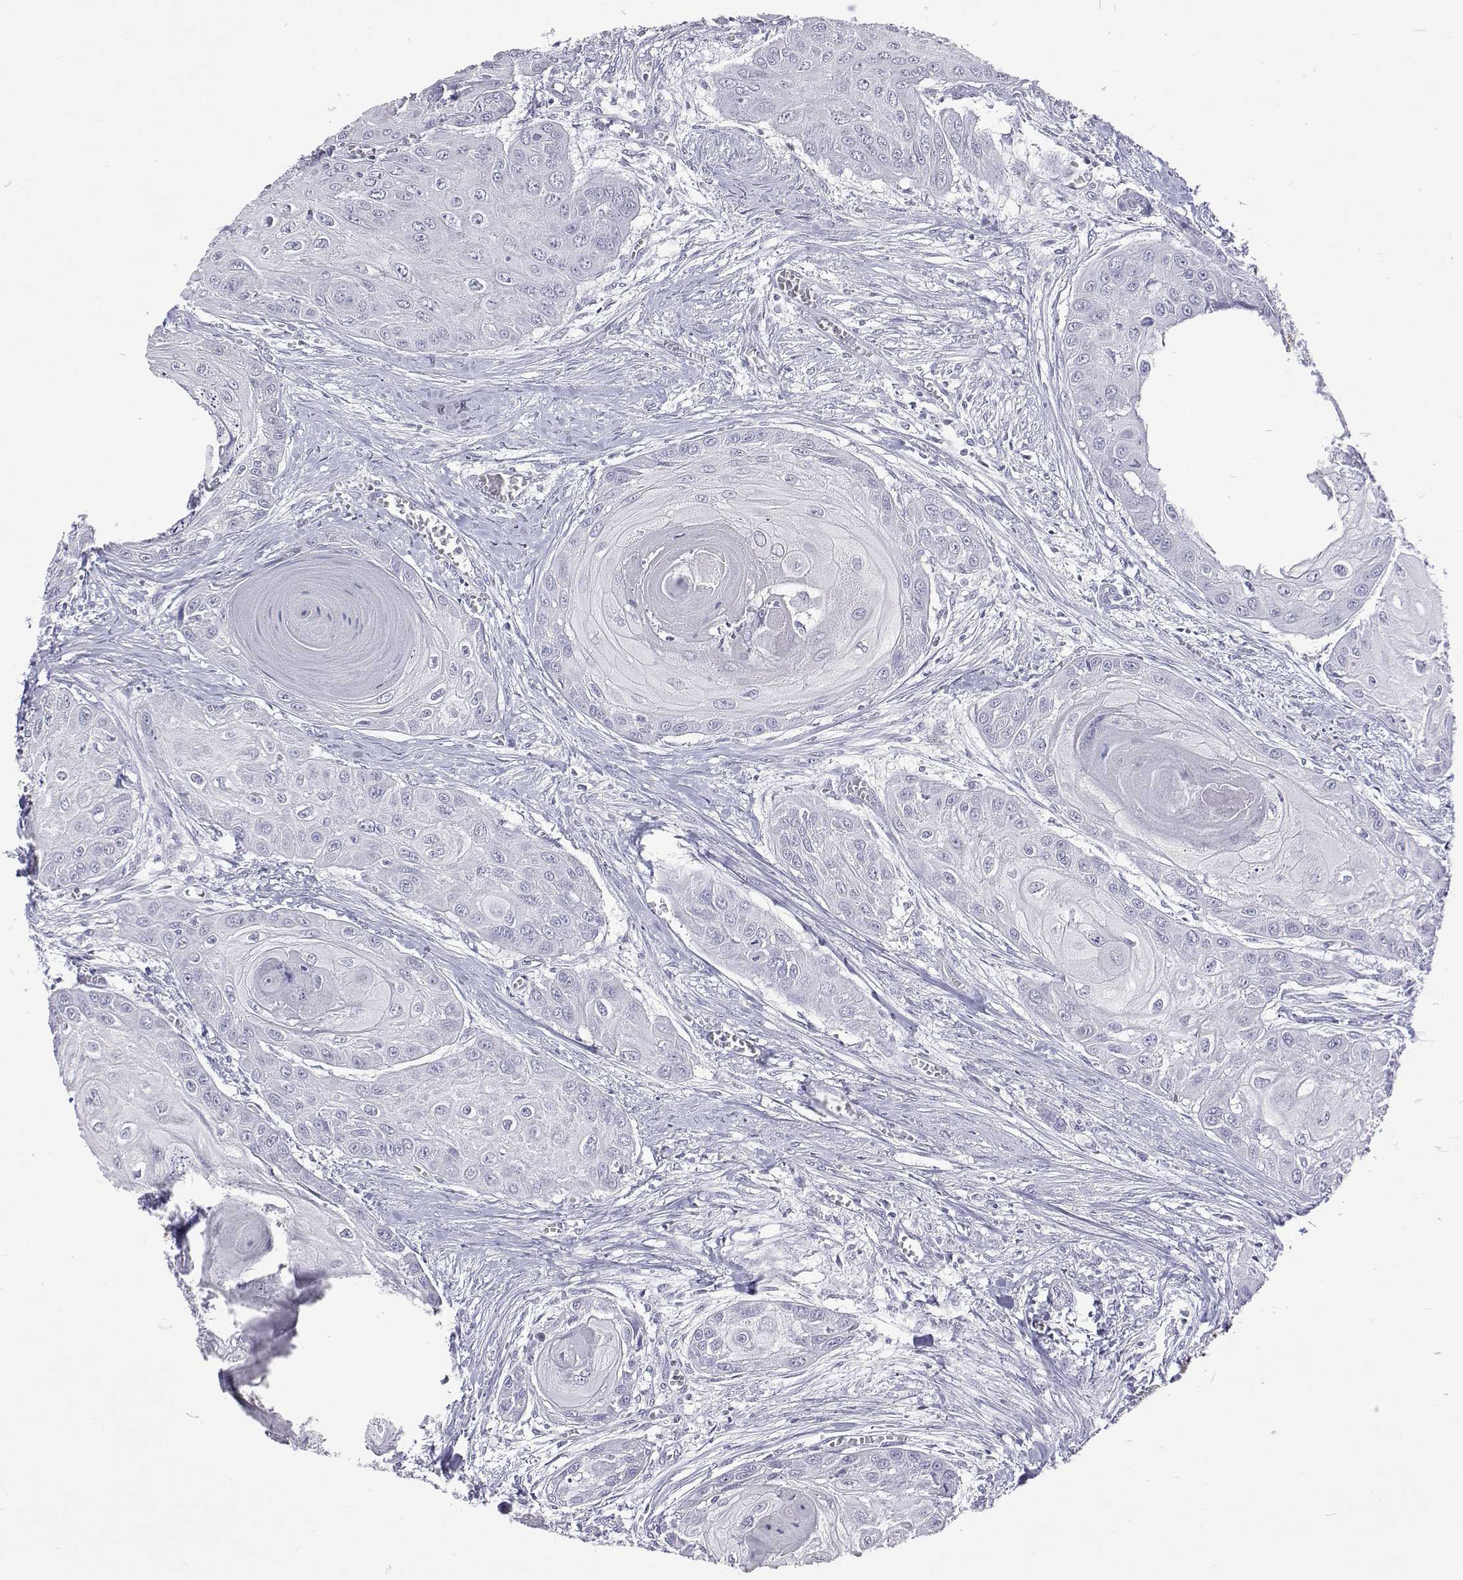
{"staining": {"intensity": "negative", "quantity": "none", "location": "none"}, "tissue": "head and neck cancer", "cell_type": "Tumor cells", "image_type": "cancer", "snomed": [{"axis": "morphology", "description": "Squamous cell carcinoma, NOS"}, {"axis": "topography", "description": "Oral tissue"}, {"axis": "topography", "description": "Head-Neck"}], "caption": "The histopathology image demonstrates no significant expression in tumor cells of head and neck cancer (squamous cell carcinoma). (DAB (3,3'-diaminobenzidine) immunohistochemistry (IHC), high magnification).", "gene": "UMODL1", "patient": {"sex": "male", "age": 71}}